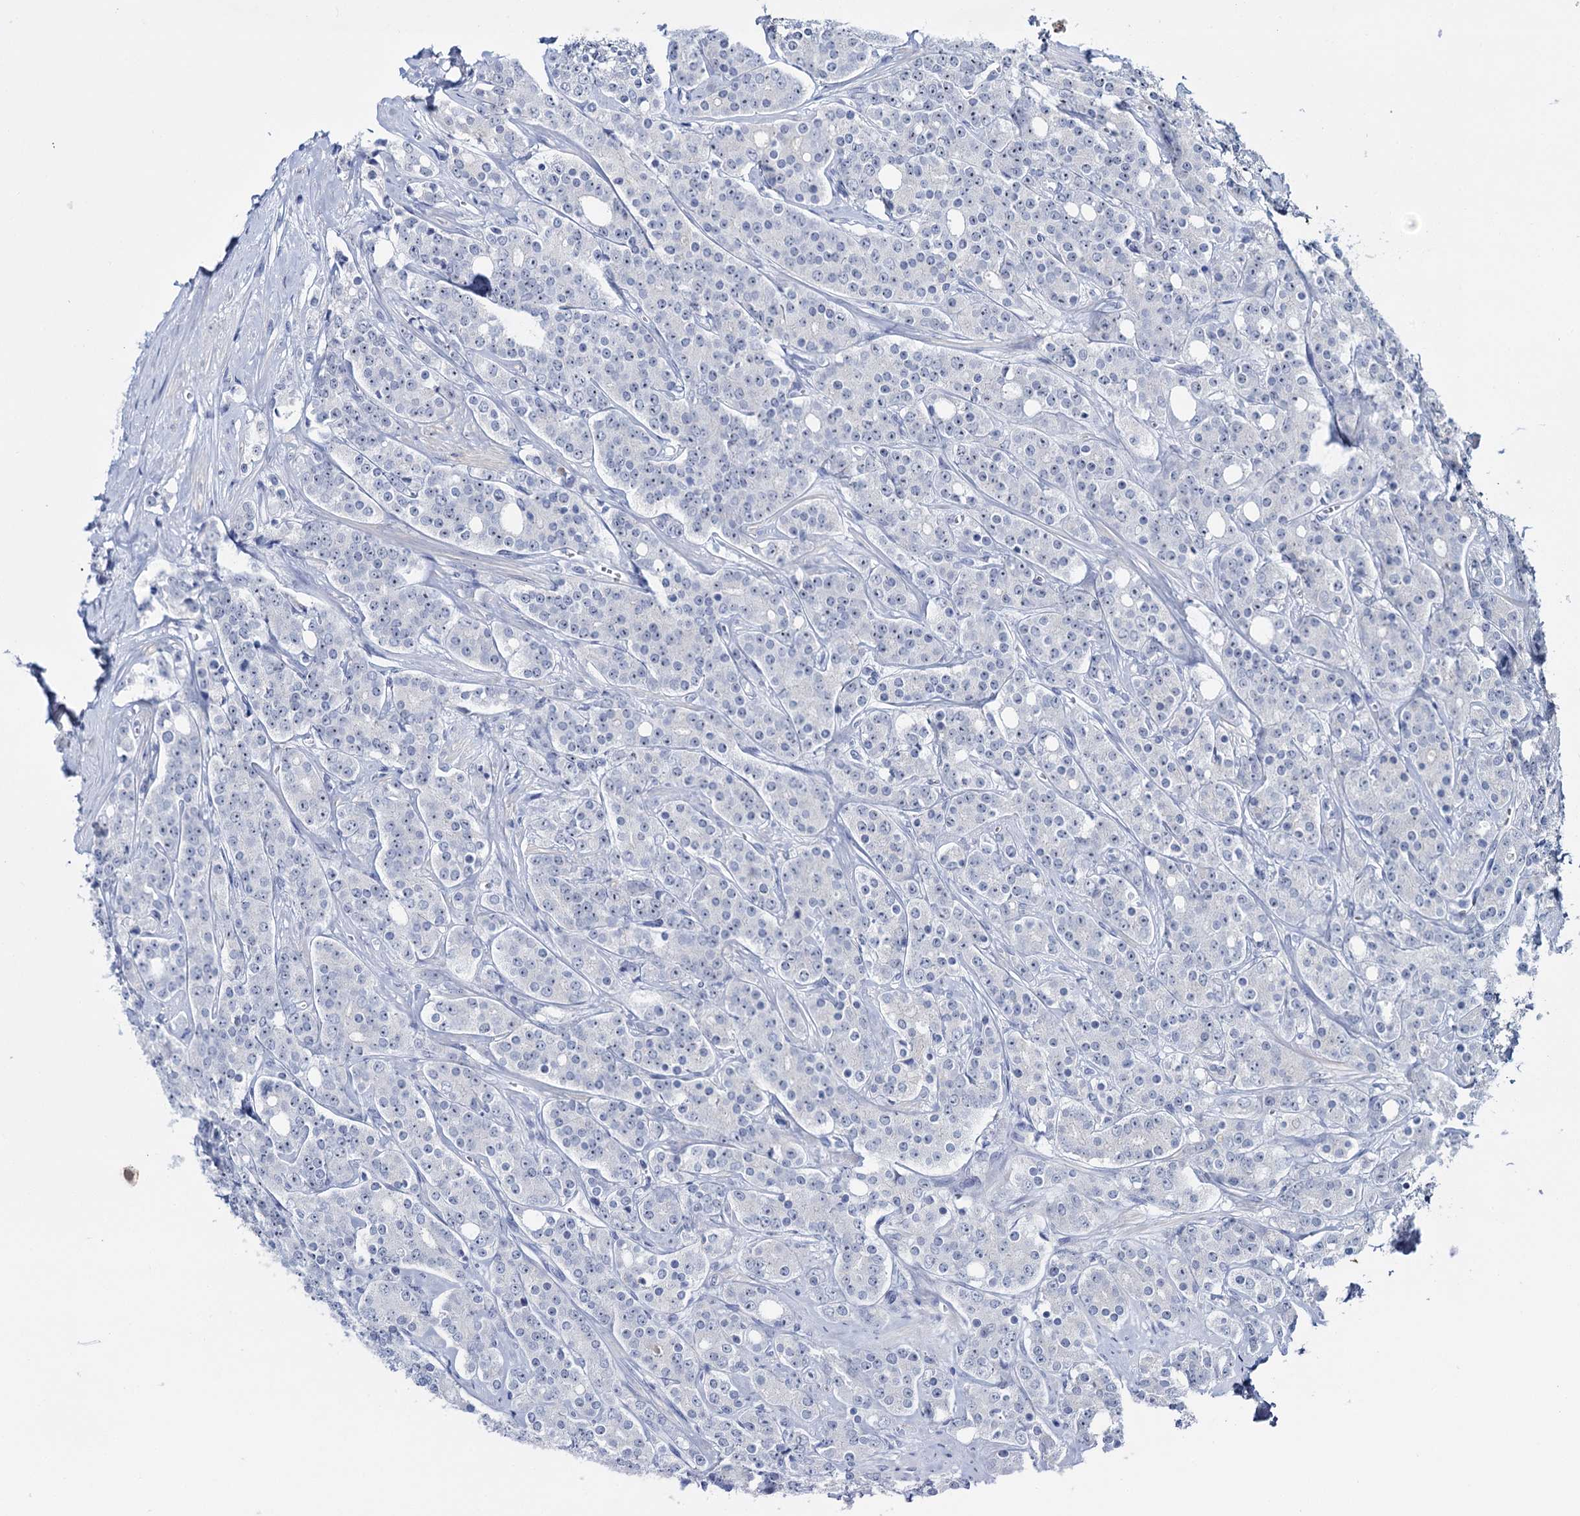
{"staining": {"intensity": "negative", "quantity": "none", "location": "none"}, "tissue": "prostate cancer", "cell_type": "Tumor cells", "image_type": "cancer", "snomed": [{"axis": "morphology", "description": "Adenocarcinoma, High grade"}, {"axis": "topography", "description": "Prostate"}], "caption": "The micrograph reveals no significant expression in tumor cells of prostate cancer.", "gene": "SFN", "patient": {"sex": "male", "age": 62}}